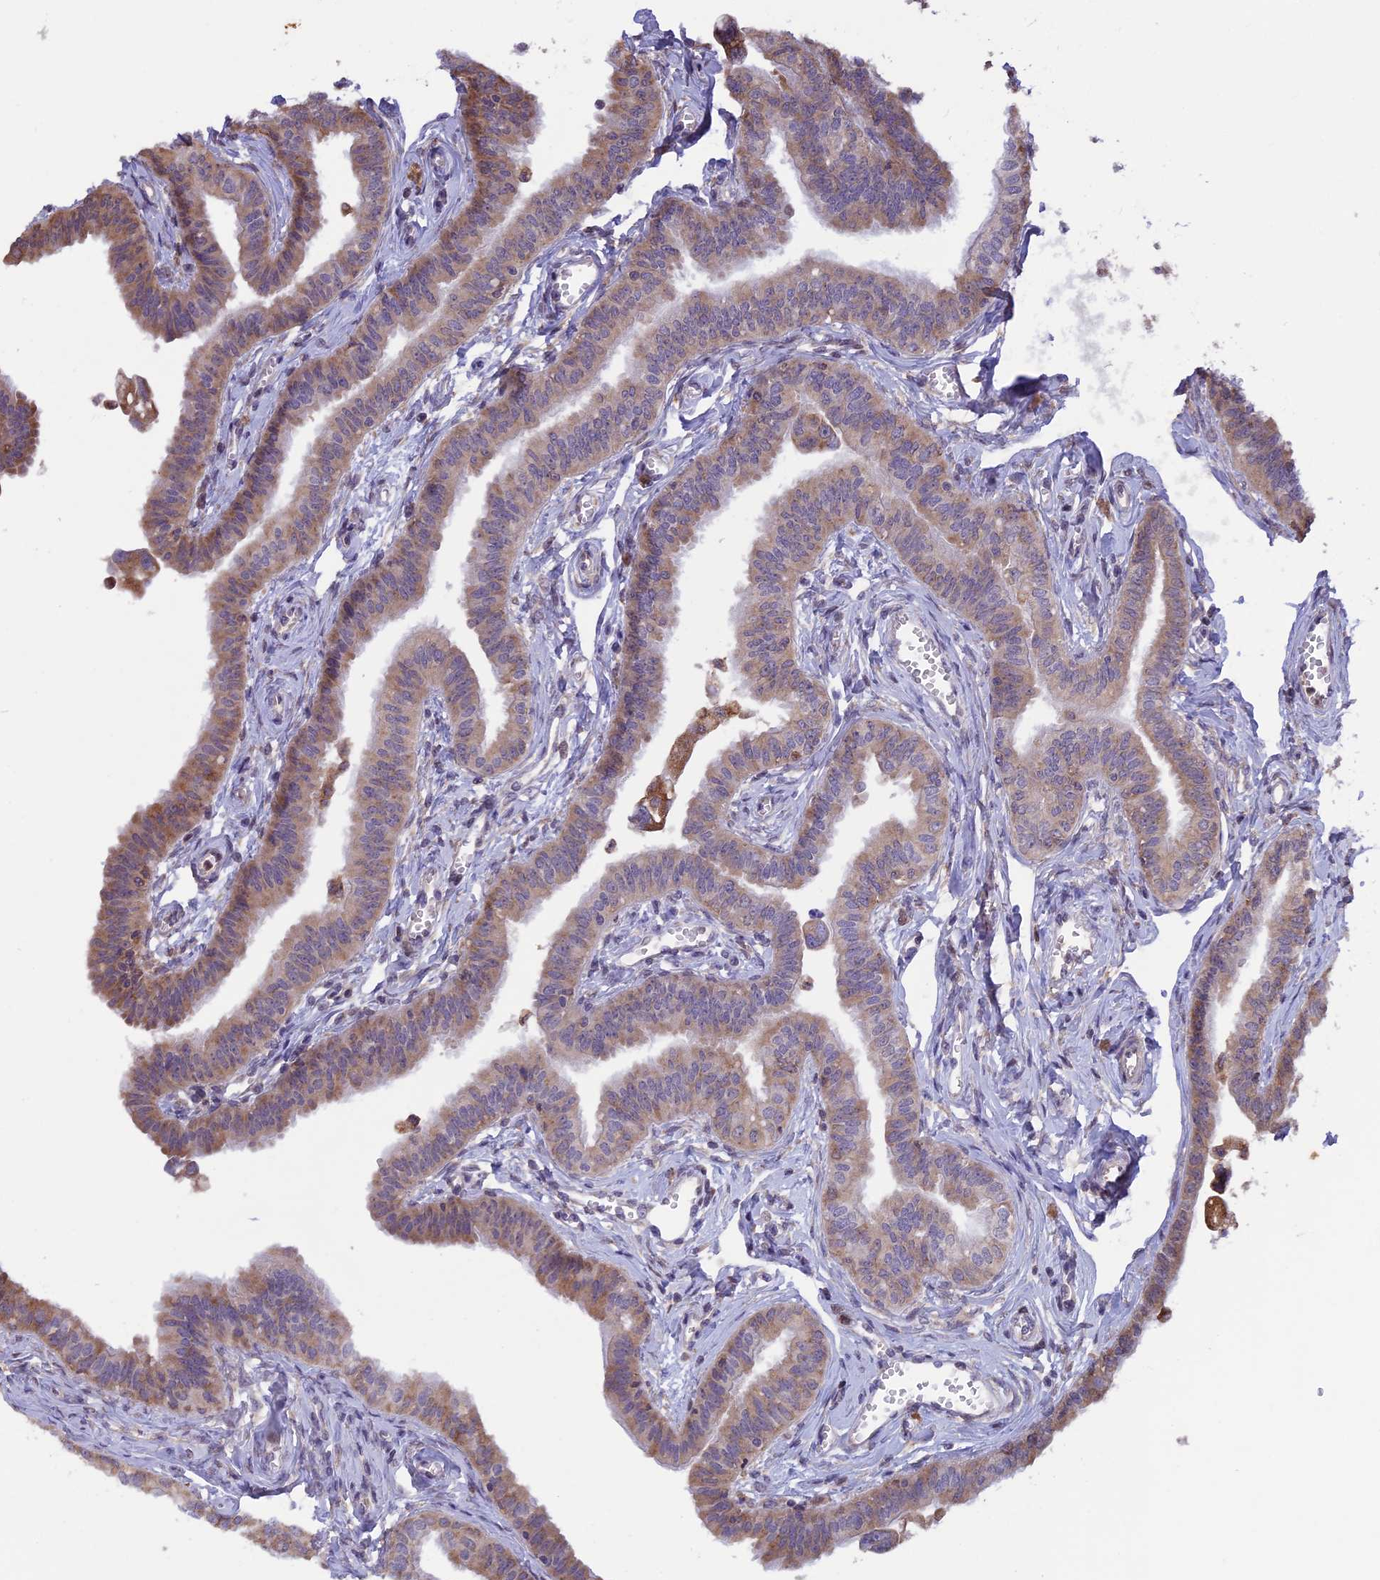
{"staining": {"intensity": "moderate", "quantity": ">75%", "location": "cytoplasmic/membranous"}, "tissue": "fallopian tube", "cell_type": "Glandular cells", "image_type": "normal", "snomed": [{"axis": "morphology", "description": "Normal tissue, NOS"}, {"axis": "morphology", "description": "Carcinoma, NOS"}, {"axis": "topography", "description": "Fallopian tube"}, {"axis": "topography", "description": "Ovary"}], "caption": "A brown stain highlights moderate cytoplasmic/membranous staining of a protein in glandular cells of normal fallopian tube. The staining was performed using DAB to visualize the protein expression in brown, while the nuclei were stained in blue with hematoxylin (Magnification: 20x).", "gene": "DMRTA2", "patient": {"sex": "female", "age": 59}}